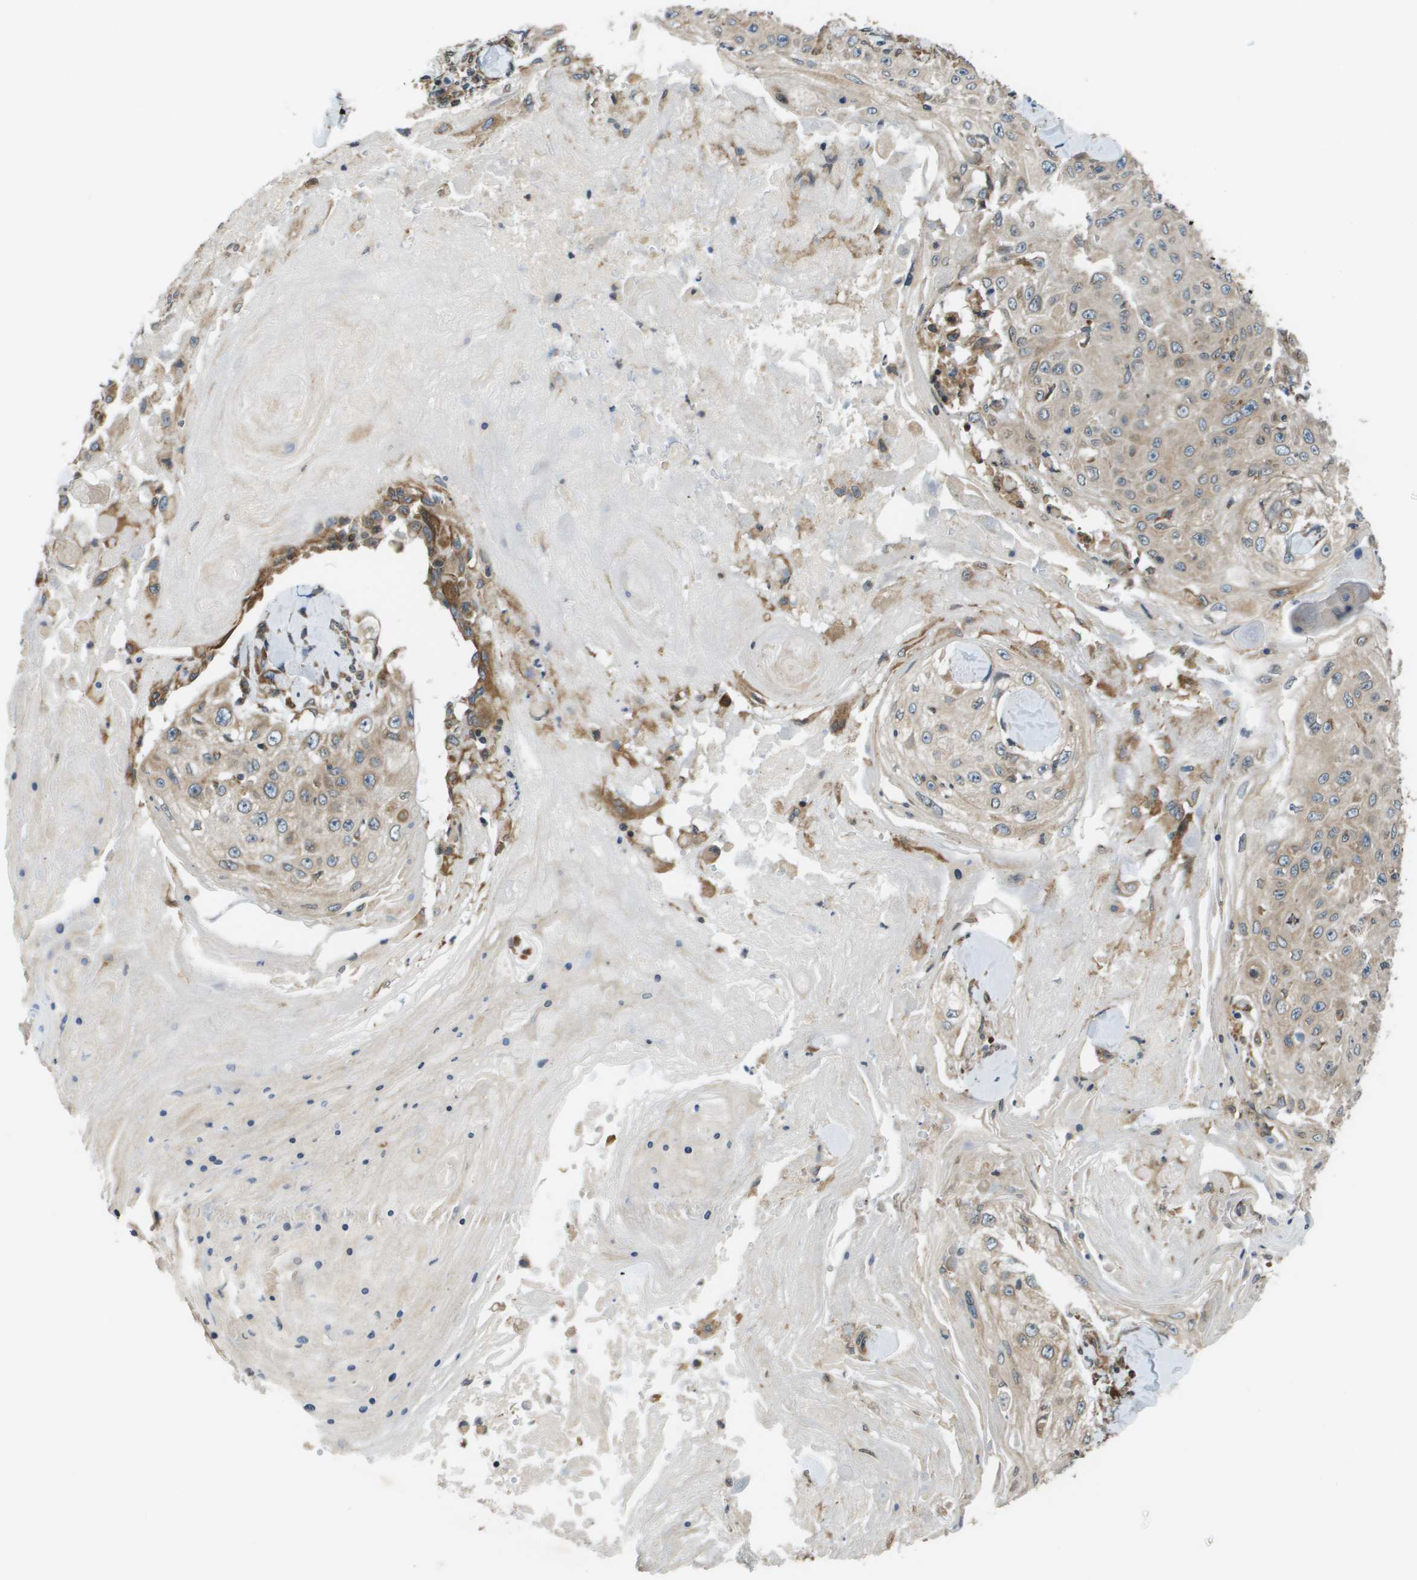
{"staining": {"intensity": "weak", "quantity": "25%-75%", "location": "cytoplasmic/membranous"}, "tissue": "skin cancer", "cell_type": "Tumor cells", "image_type": "cancer", "snomed": [{"axis": "morphology", "description": "Squamous cell carcinoma, NOS"}, {"axis": "topography", "description": "Skin"}], "caption": "Immunohistochemical staining of human skin squamous cell carcinoma displays low levels of weak cytoplasmic/membranous staining in about 25%-75% of tumor cells.", "gene": "SEC62", "patient": {"sex": "male", "age": 86}}